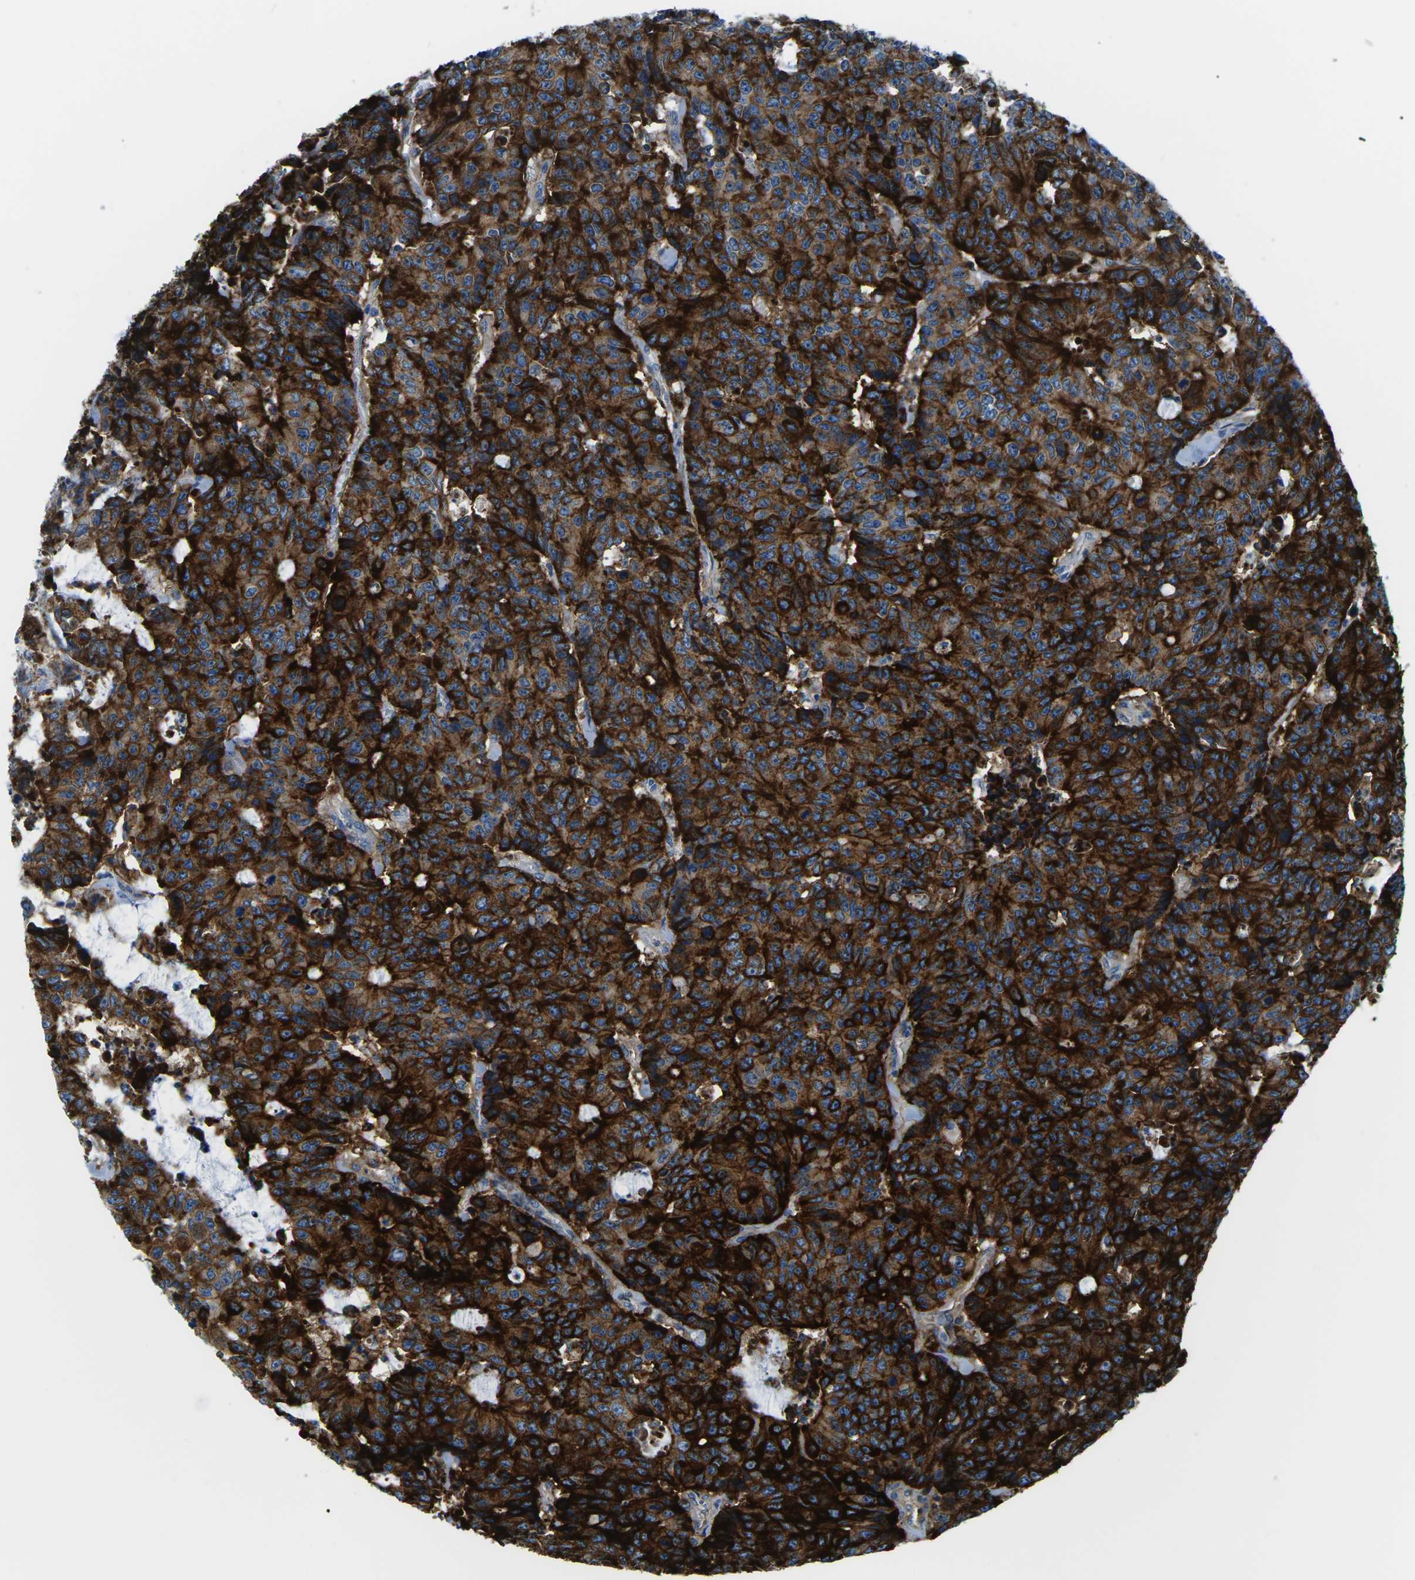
{"staining": {"intensity": "strong", "quantity": ">75%", "location": "cytoplasmic/membranous"}, "tissue": "colorectal cancer", "cell_type": "Tumor cells", "image_type": "cancer", "snomed": [{"axis": "morphology", "description": "Adenocarcinoma, NOS"}, {"axis": "topography", "description": "Colon"}], "caption": "Immunohistochemical staining of colorectal cancer displays high levels of strong cytoplasmic/membranous protein staining in about >75% of tumor cells. Using DAB (3,3'-diaminobenzidine) (brown) and hematoxylin (blue) stains, captured at high magnification using brightfield microscopy.", "gene": "SOCS4", "patient": {"sex": "female", "age": 86}}